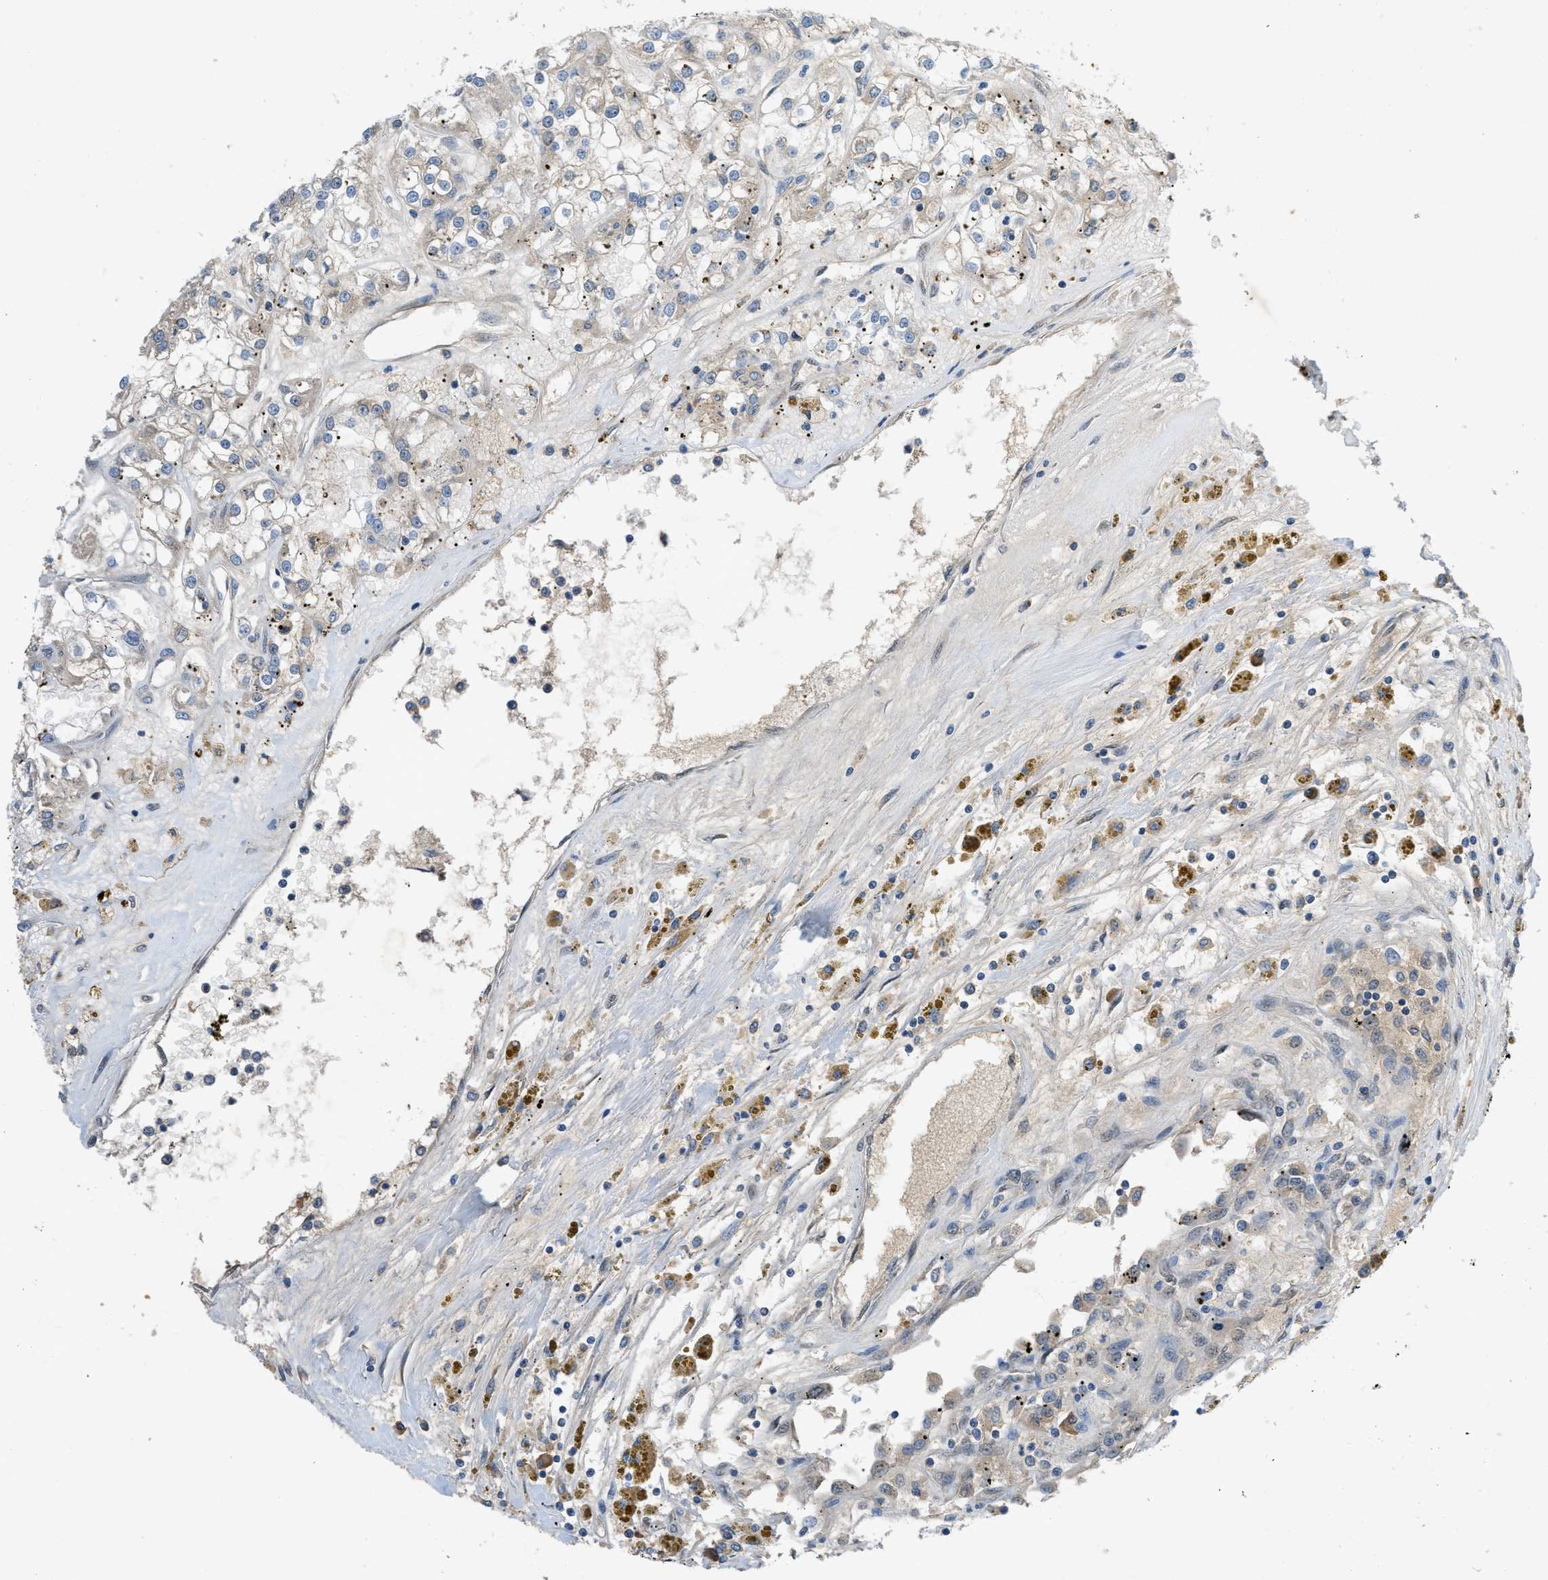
{"staining": {"intensity": "weak", "quantity": "25%-75%", "location": "cytoplasmic/membranous"}, "tissue": "renal cancer", "cell_type": "Tumor cells", "image_type": "cancer", "snomed": [{"axis": "morphology", "description": "Adenocarcinoma, NOS"}, {"axis": "topography", "description": "Kidney"}], "caption": "Human renal cancer stained for a protein (brown) reveals weak cytoplasmic/membranous positive expression in about 25%-75% of tumor cells.", "gene": "PNKD", "patient": {"sex": "female", "age": 52}}